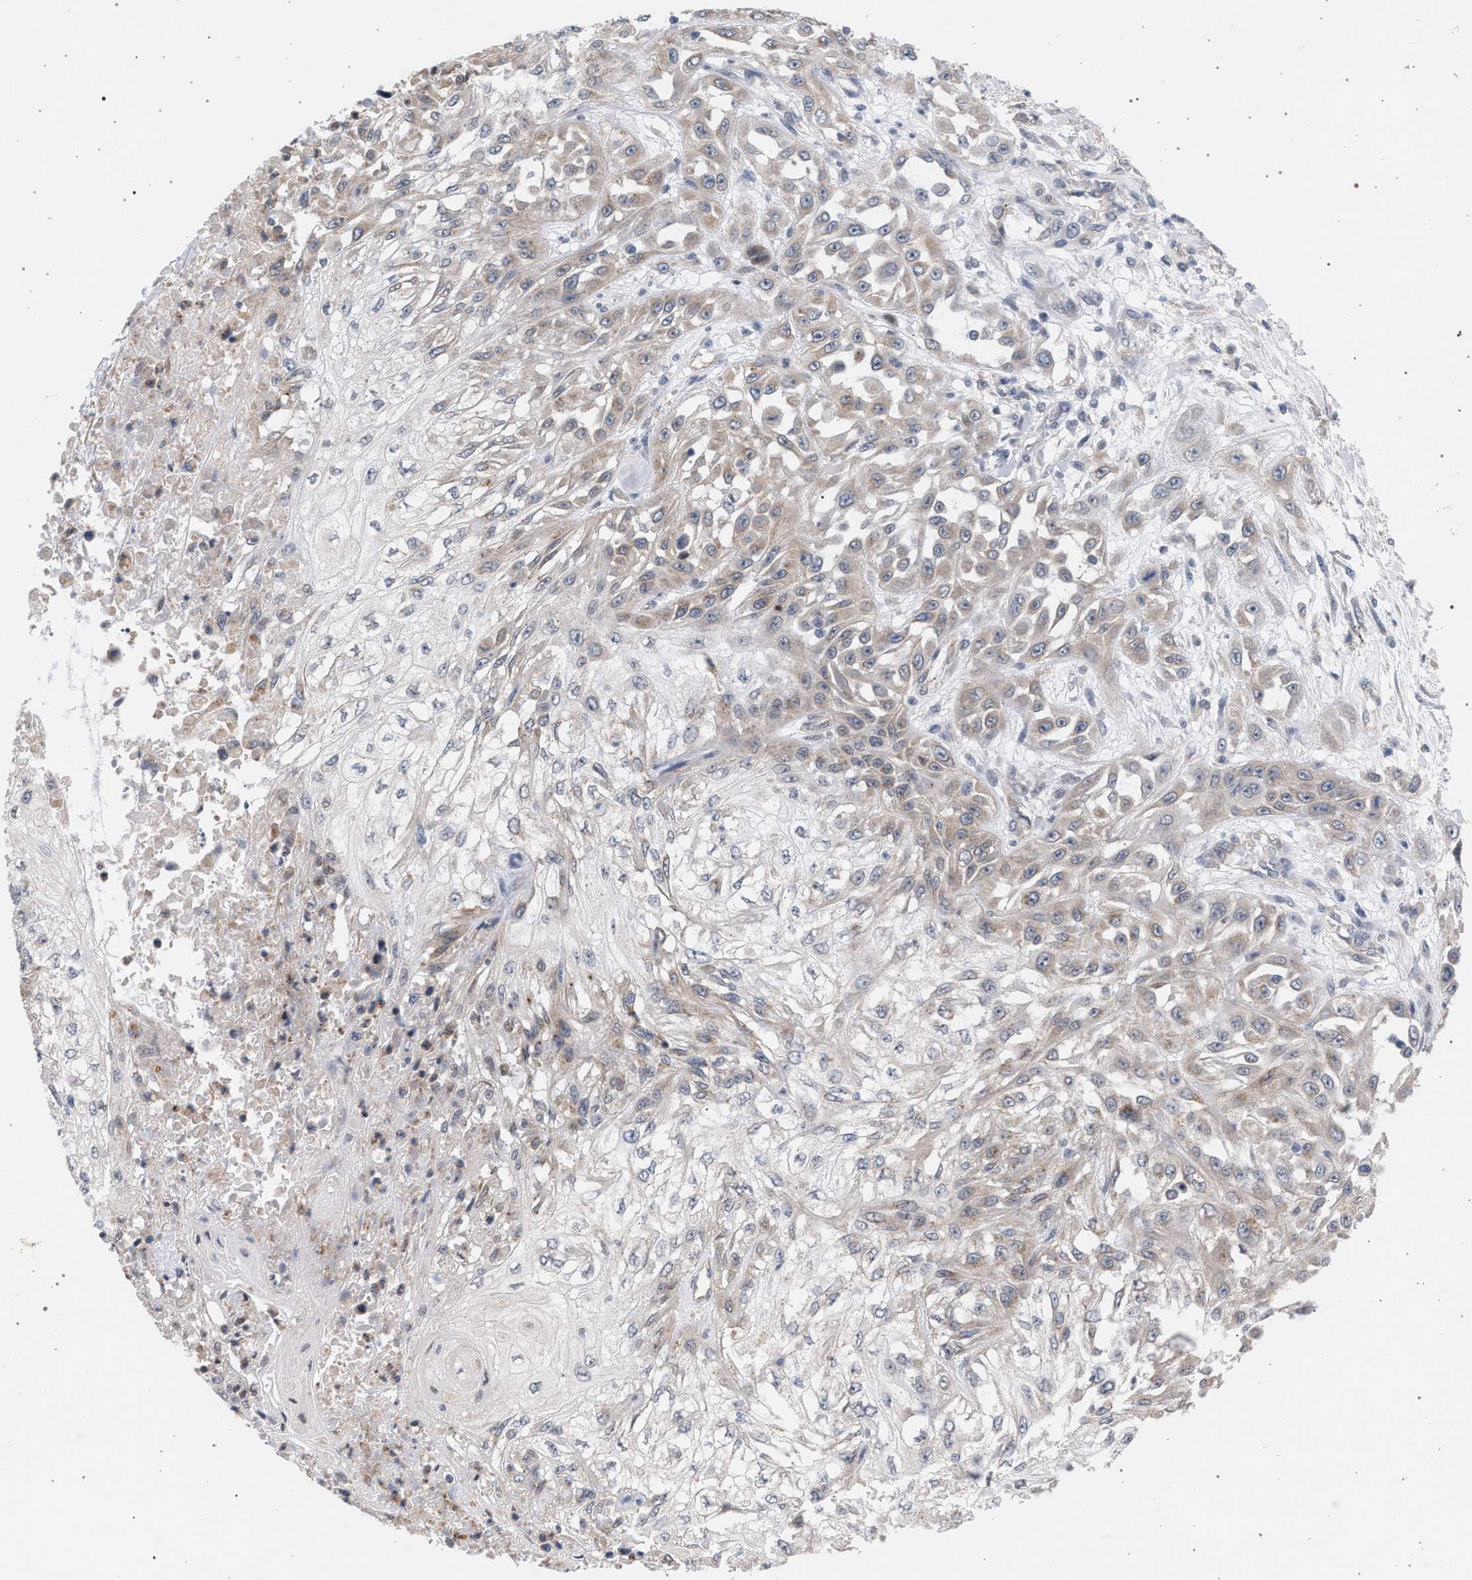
{"staining": {"intensity": "weak", "quantity": "25%-75%", "location": "cytoplasmic/membranous"}, "tissue": "skin cancer", "cell_type": "Tumor cells", "image_type": "cancer", "snomed": [{"axis": "morphology", "description": "Squamous cell carcinoma, NOS"}, {"axis": "morphology", "description": "Squamous cell carcinoma, metastatic, NOS"}, {"axis": "topography", "description": "Skin"}, {"axis": "topography", "description": "Lymph node"}], "caption": "IHC micrograph of skin cancer (squamous cell carcinoma) stained for a protein (brown), which demonstrates low levels of weak cytoplasmic/membranous staining in approximately 25%-75% of tumor cells.", "gene": "ARPC5L", "patient": {"sex": "male", "age": 75}}